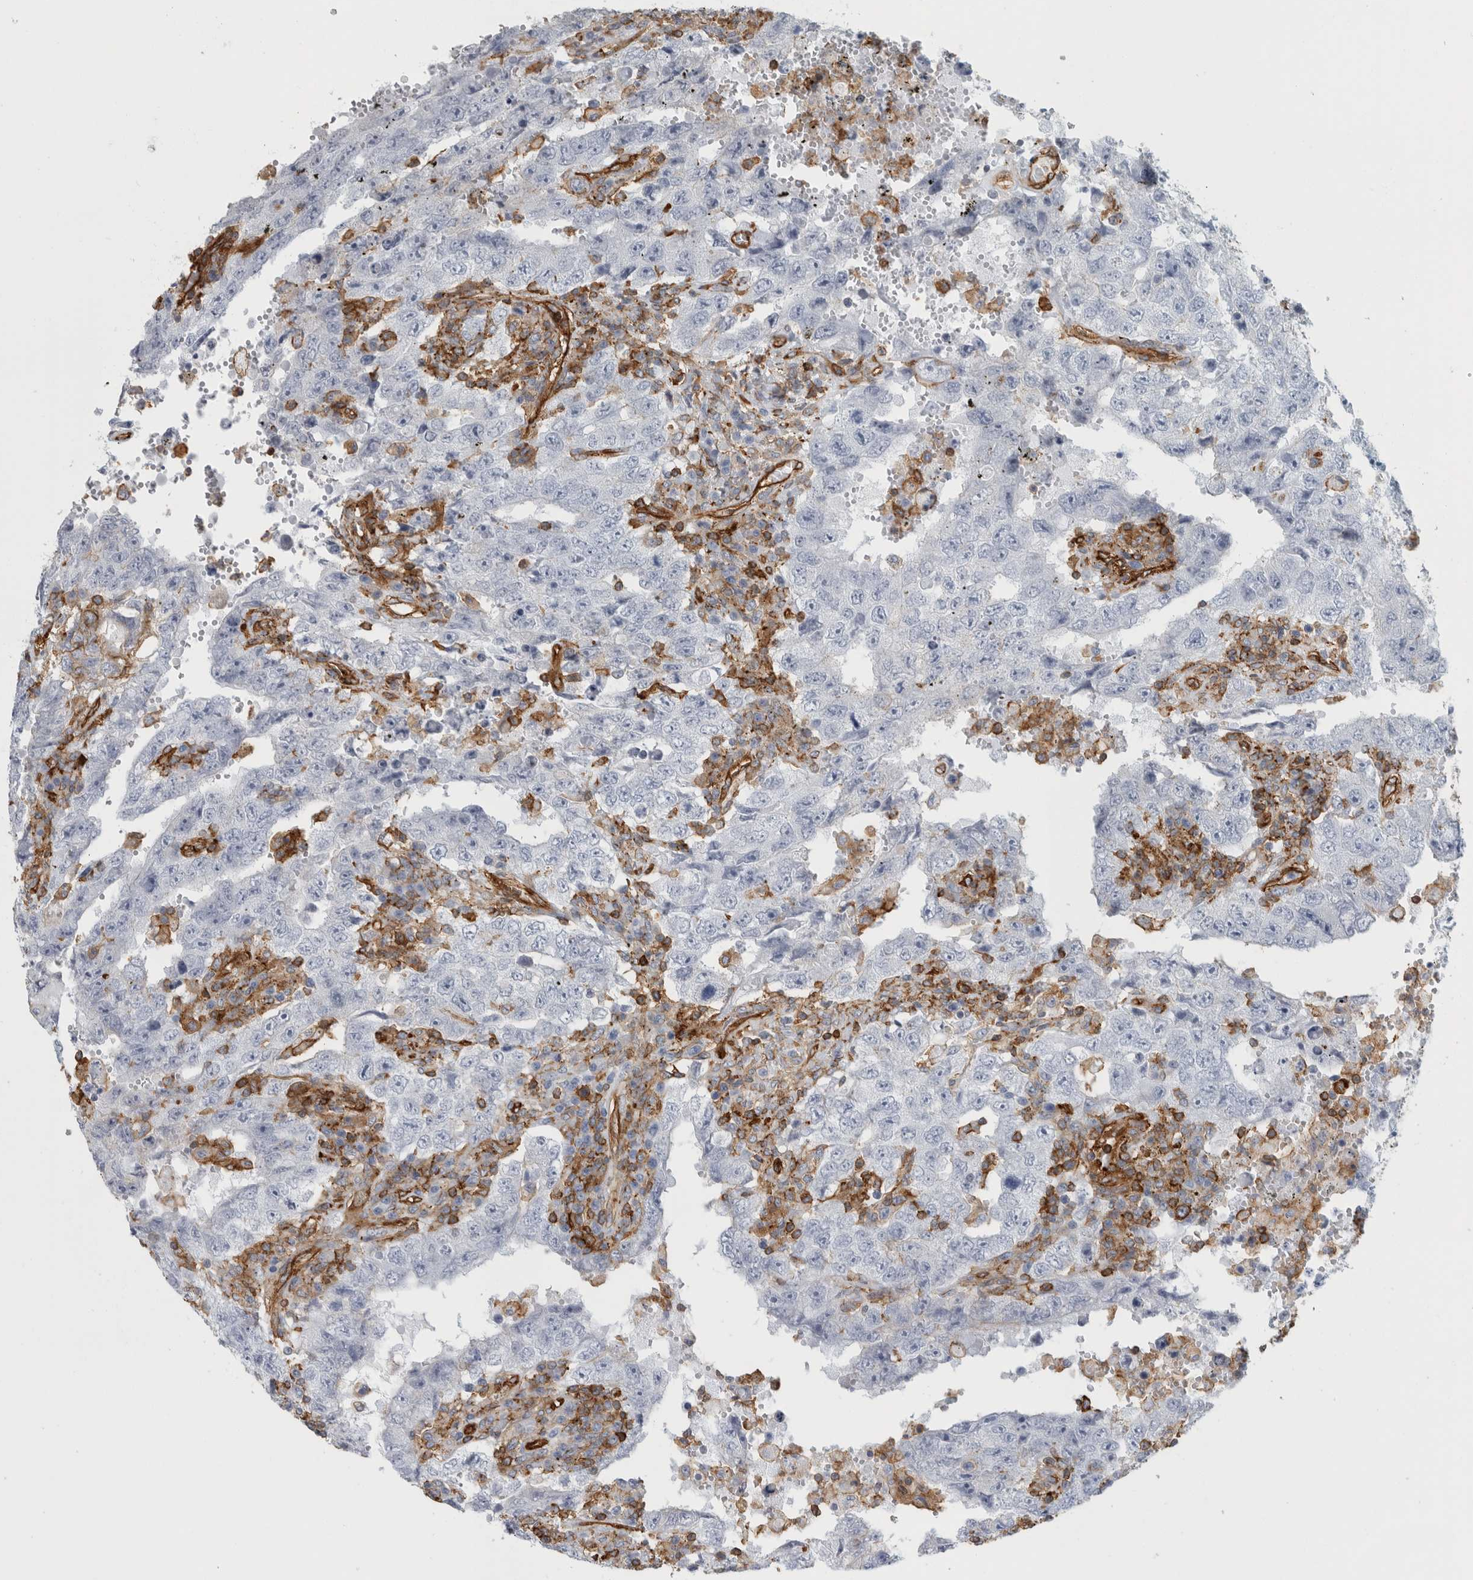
{"staining": {"intensity": "moderate", "quantity": "<25%", "location": "cytoplasmic/membranous"}, "tissue": "testis cancer", "cell_type": "Tumor cells", "image_type": "cancer", "snomed": [{"axis": "morphology", "description": "Carcinoma, Embryonal, NOS"}, {"axis": "topography", "description": "Testis"}], "caption": "A high-resolution image shows immunohistochemistry staining of embryonal carcinoma (testis), which shows moderate cytoplasmic/membranous expression in approximately <25% of tumor cells. (DAB (3,3'-diaminobenzidine) IHC with brightfield microscopy, high magnification).", "gene": "AHNAK", "patient": {"sex": "male", "age": 26}}